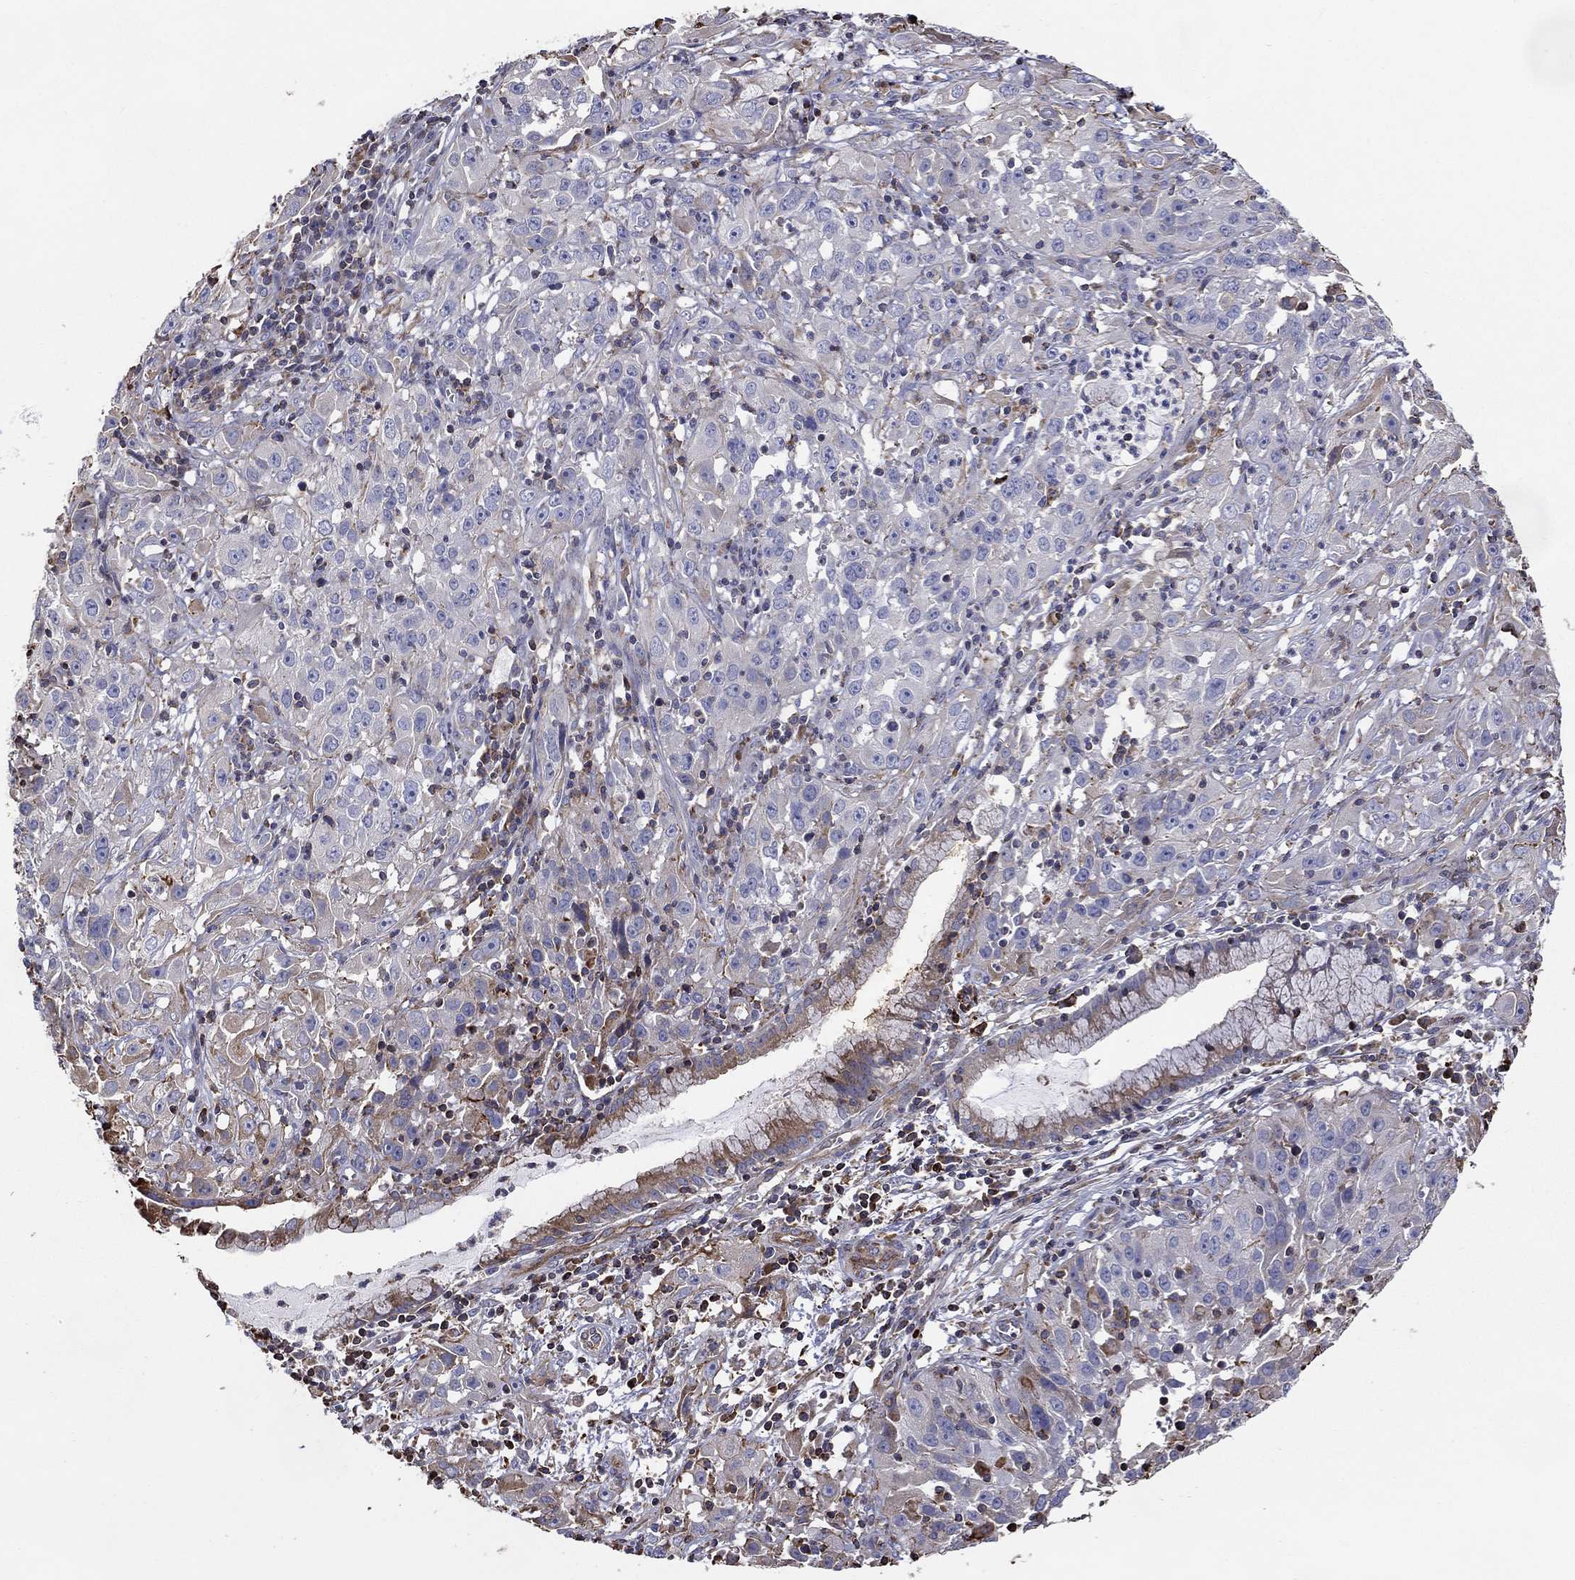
{"staining": {"intensity": "weak", "quantity": "<25%", "location": "cytoplasmic/membranous"}, "tissue": "cervical cancer", "cell_type": "Tumor cells", "image_type": "cancer", "snomed": [{"axis": "morphology", "description": "Squamous cell carcinoma, NOS"}, {"axis": "topography", "description": "Cervix"}], "caption": "Tumor cells are negative for brown protein staining in cervical cancer.", "gene": "NPHP1", "patient": {"sex": "female", "age": 32}}